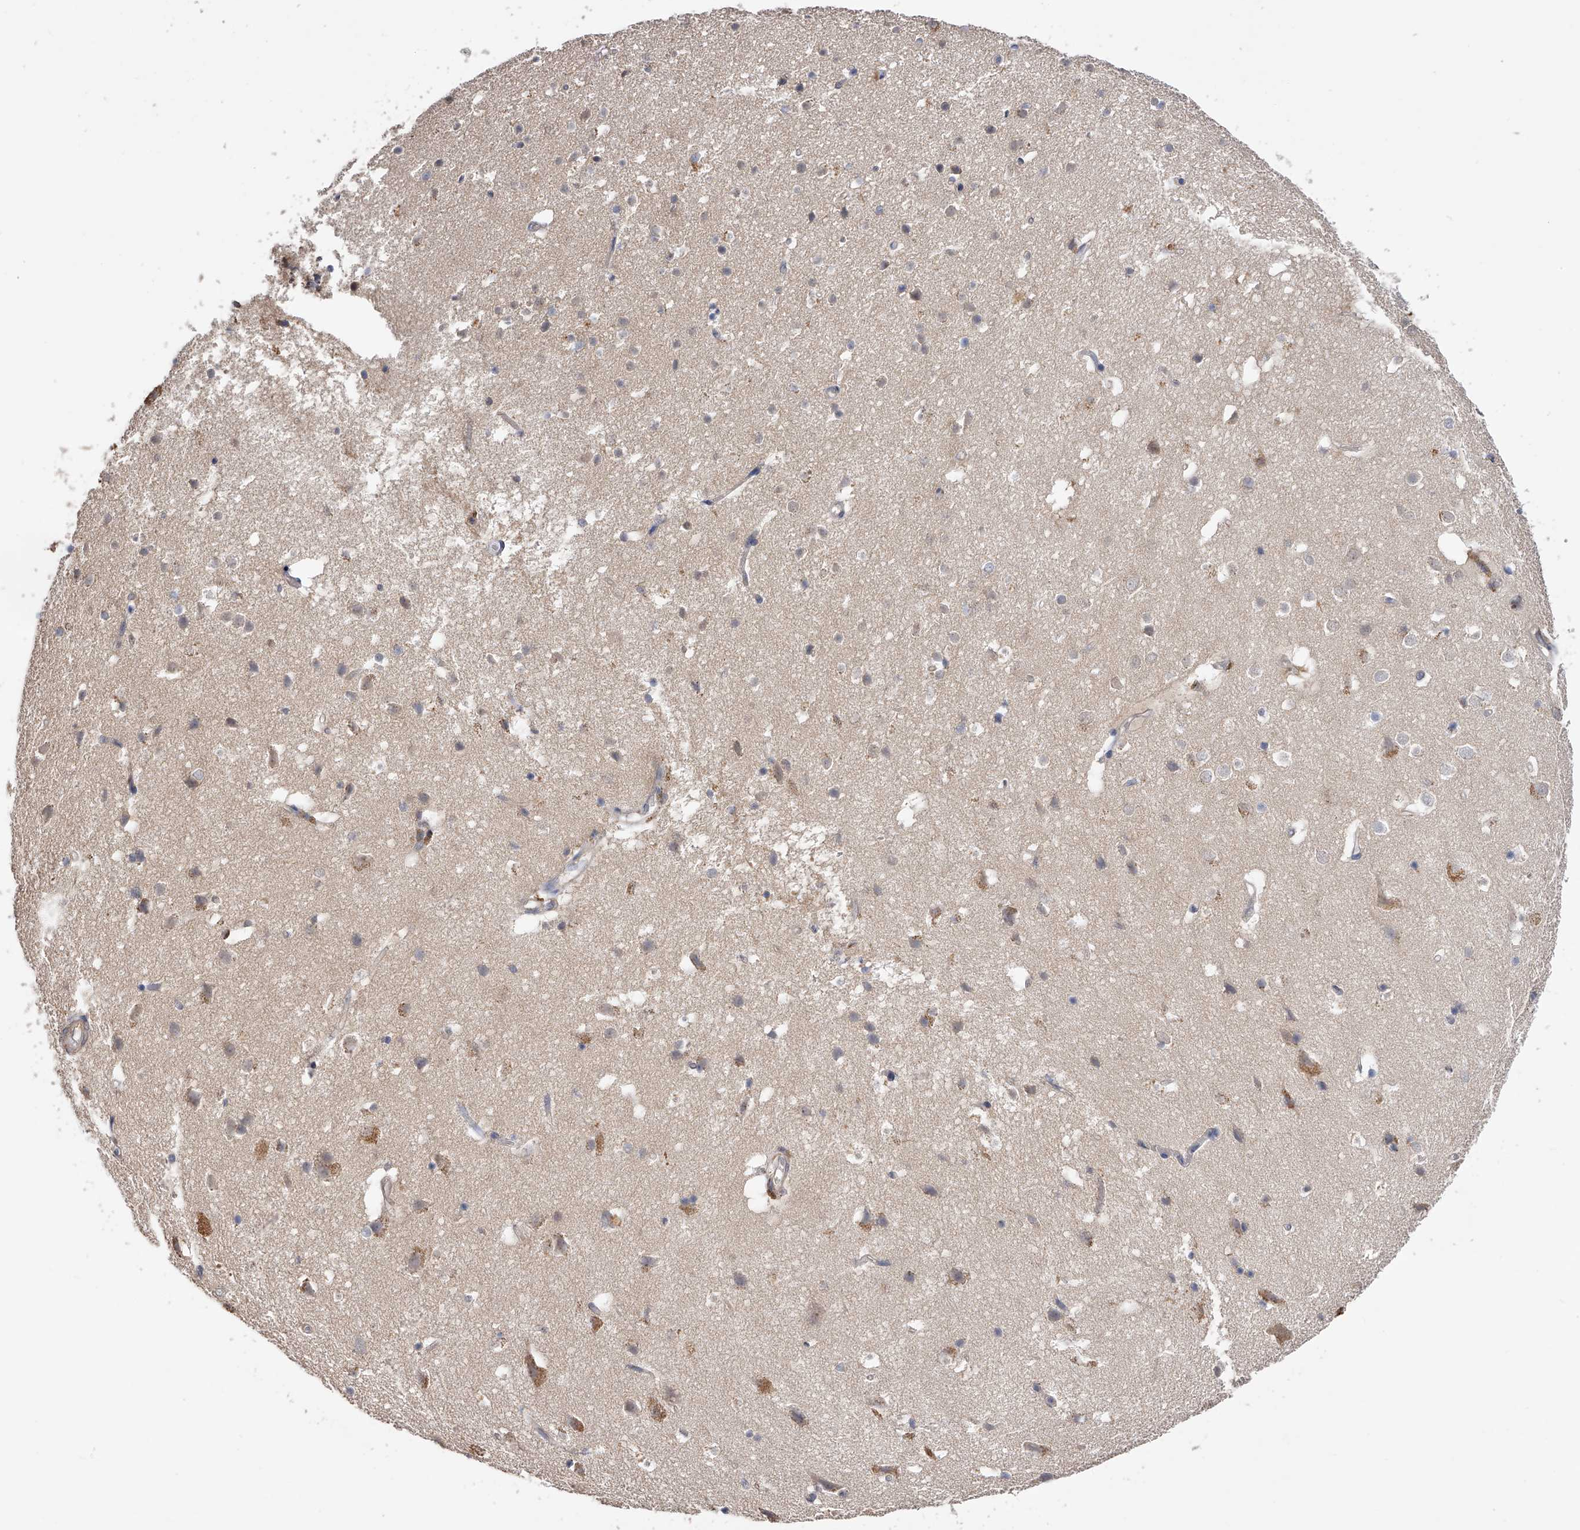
{"staining": {"intensity": "moderate", "quantity": "<25%", "location": "cytoplasmic/membranous"}, "tissue": "cerebral cortex", "cell_type": "Endothelial cells", "image_type": "normal", "snomed": [{"axis": "morphology", "description": "Normal tissue, NOS"}, {"axis": "topography", "description": "Cerebral cortex"}], "caption": "Immunohistochemistry micrograph of unremarkable cerebral cortex: human cerebral cortex stained using immunohistochemistry demonstrates low levels of moderate protein expression localized specifically in the cytoplasmic/membranous of endothelial cells, appearing as a cytoplasmic/membranous brown color.", "gene": "CFAP298", "patient": {"sex": "male", "age": 54}}